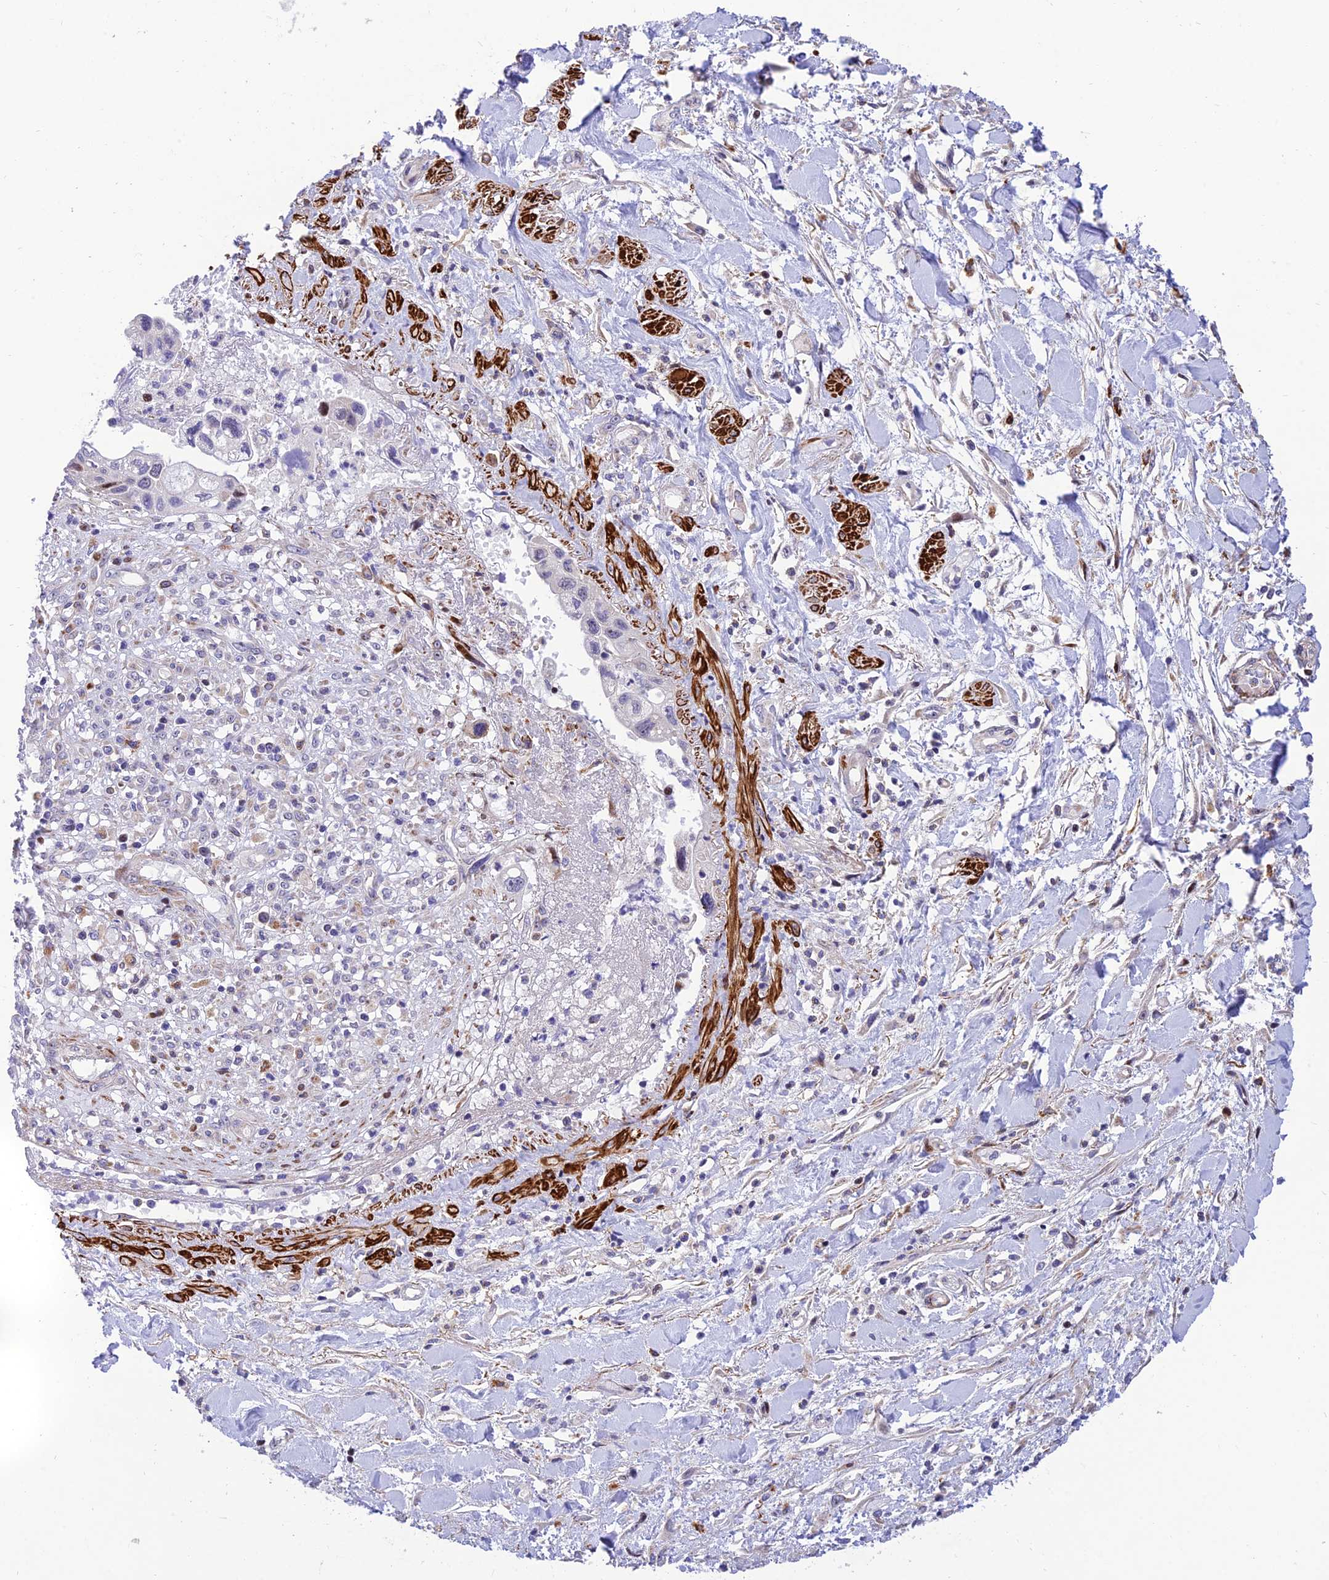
{"staining": {"intensity": "negative", "quantity": "none", "location": "none"}, "tissue": "pancreatic cancer", "cell_type": "Tumor cells", "image_type": "cancer", "snomed": [{"axis": "morphology", "description": "Adenocarcinoma, NOS"}, {"axis": "topography", "description": "Pancreas"}], "caption": "Immunohistochemical staining of human pancreatic cancer (adenocarcinoma) reveals no significant staining in tumor cells.", "gene": "KBTBD7", "patient": {"sex": "female", "age": 50}}